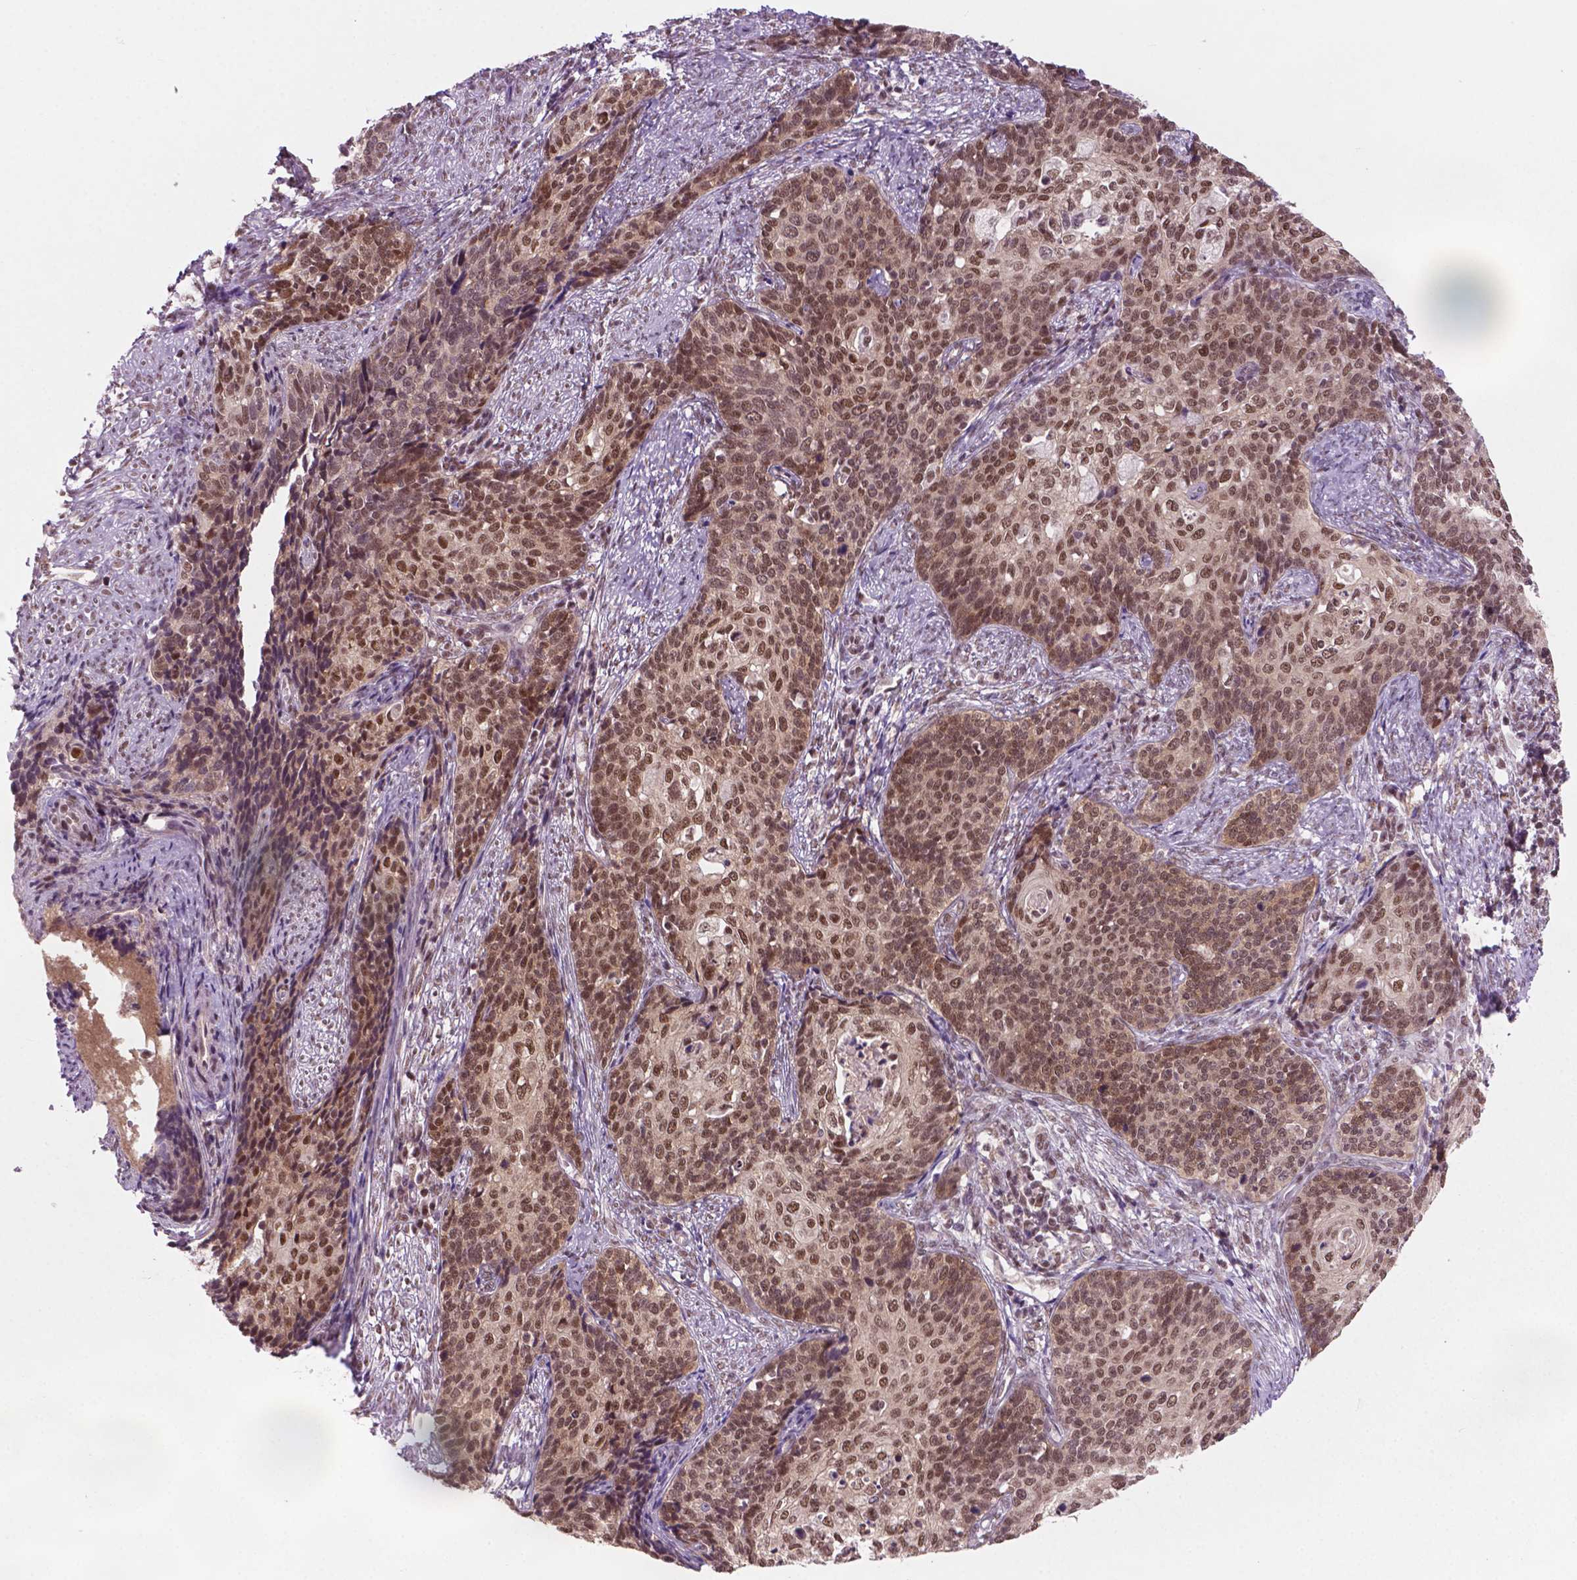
{"staining": {"intensity": "moderate", "quantity": ">75%", "location": "nuclear"}, "tissue": "cervical cancer", "cell_type": "Tumor cells", "image_type": "cancer", "snomed": [{"axis": "morphology", "description": "Squamous cell carcinoma, NOS"}, {"axis": "topography", "description": "Cervix"}], "caption": "IHC micrograph of neoplastic tissue: human cervical cancer stained using immunohistochemistry (IHC) reveals medium levels of moderate protein expression localized specifically in the nuclear of tumor cells, appearing as a nuclear brown color.", "gene": "PHAX", "patient": {"sex": "female", "age": 39}}